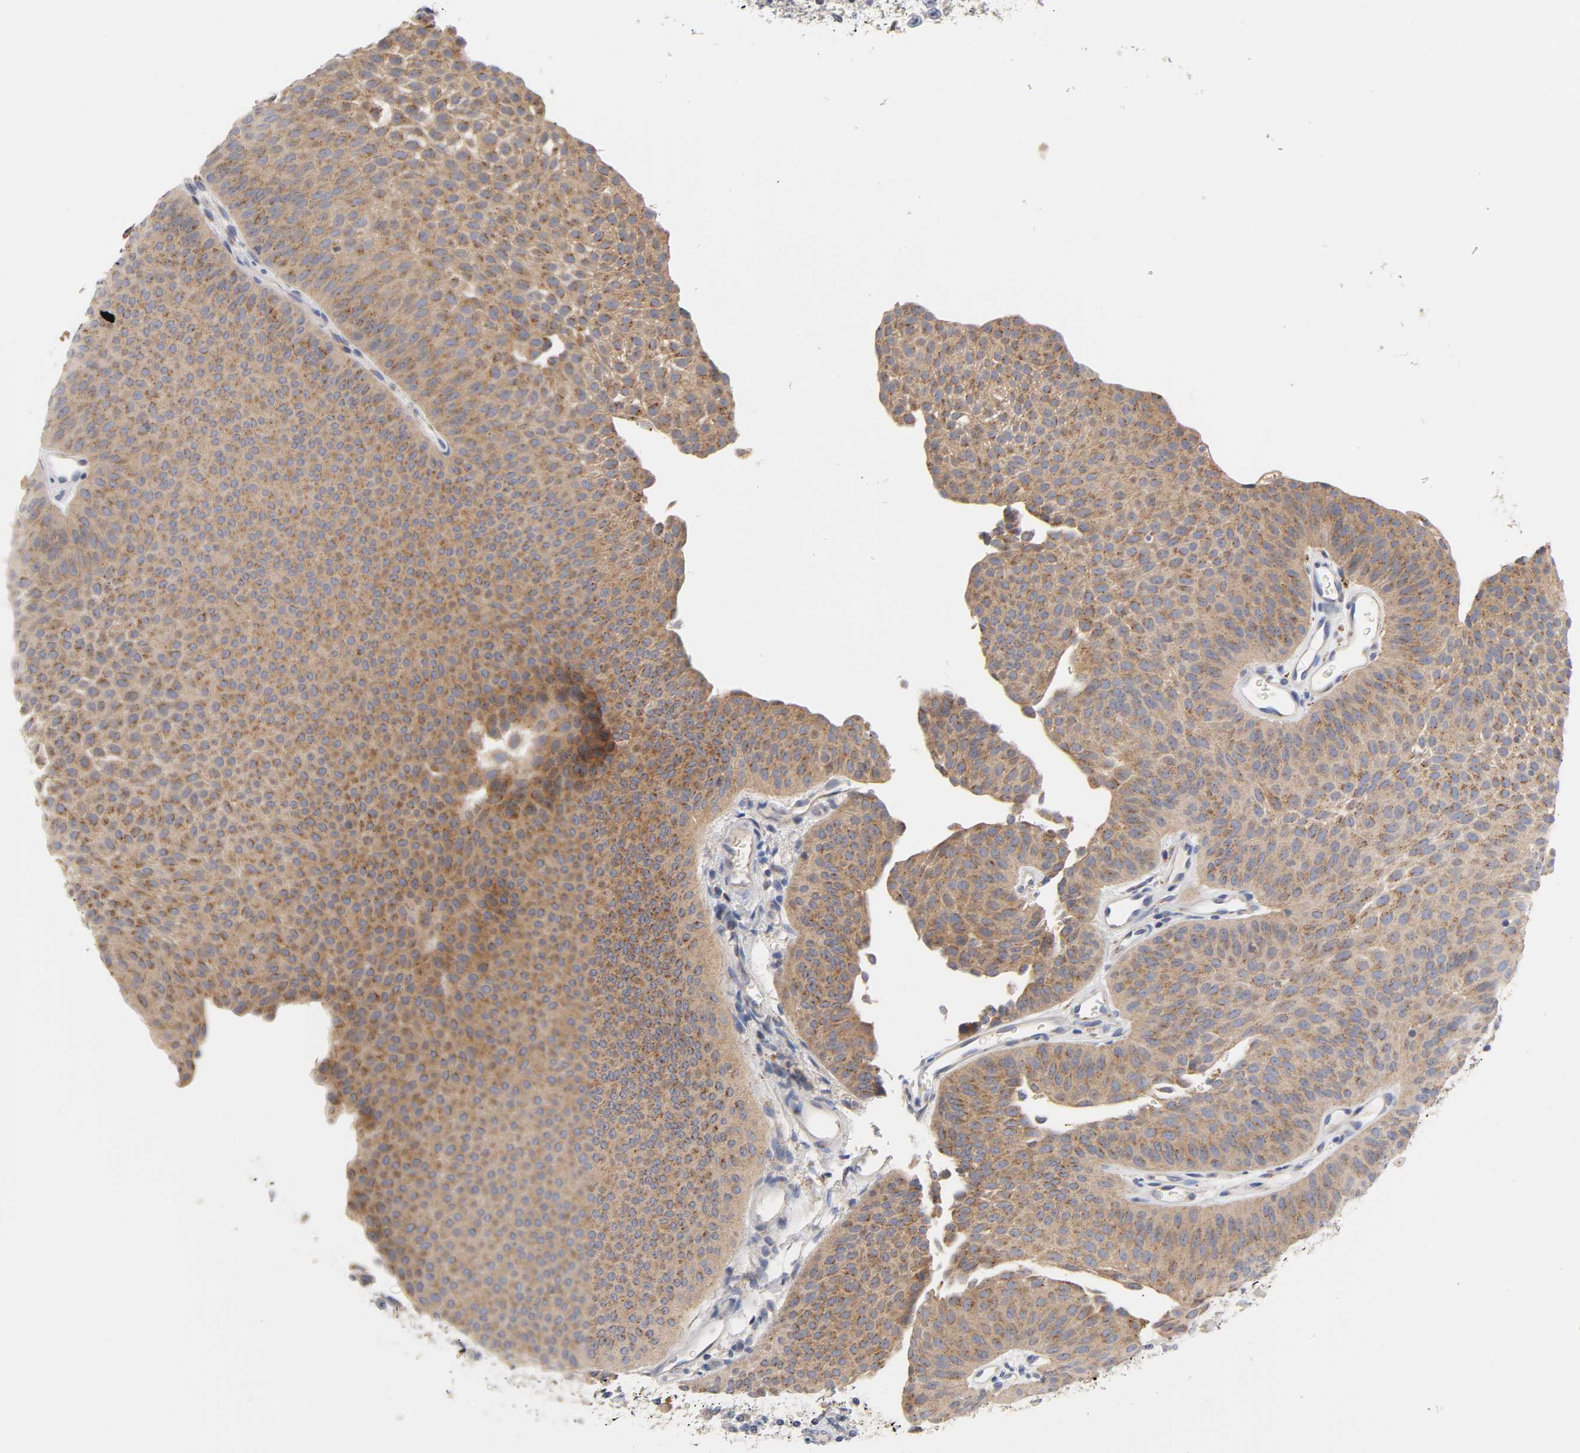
{"staining": {"intensity": "moderate", "quantity": ">75%", "location": "cytoplasmic/membranous"}, "tissue": "urothelial cancer", "cell_type": "Tumor cells", "image_type": "cancer", "snomed": [{"axis": "morphology", "description": "Urothelial carcinoma, Low grade"}, {"axis": "topography", "description": "Urinary bladder"}], "caption": "There is medium levels of moderate cytoplasmic/membranous expression in tumor cells of urothelial cancer, as demonstrated by immunohistochemical staining (brown color).", "gene": "C17orf75", "patient": {"sex": "female", "age": 60}}